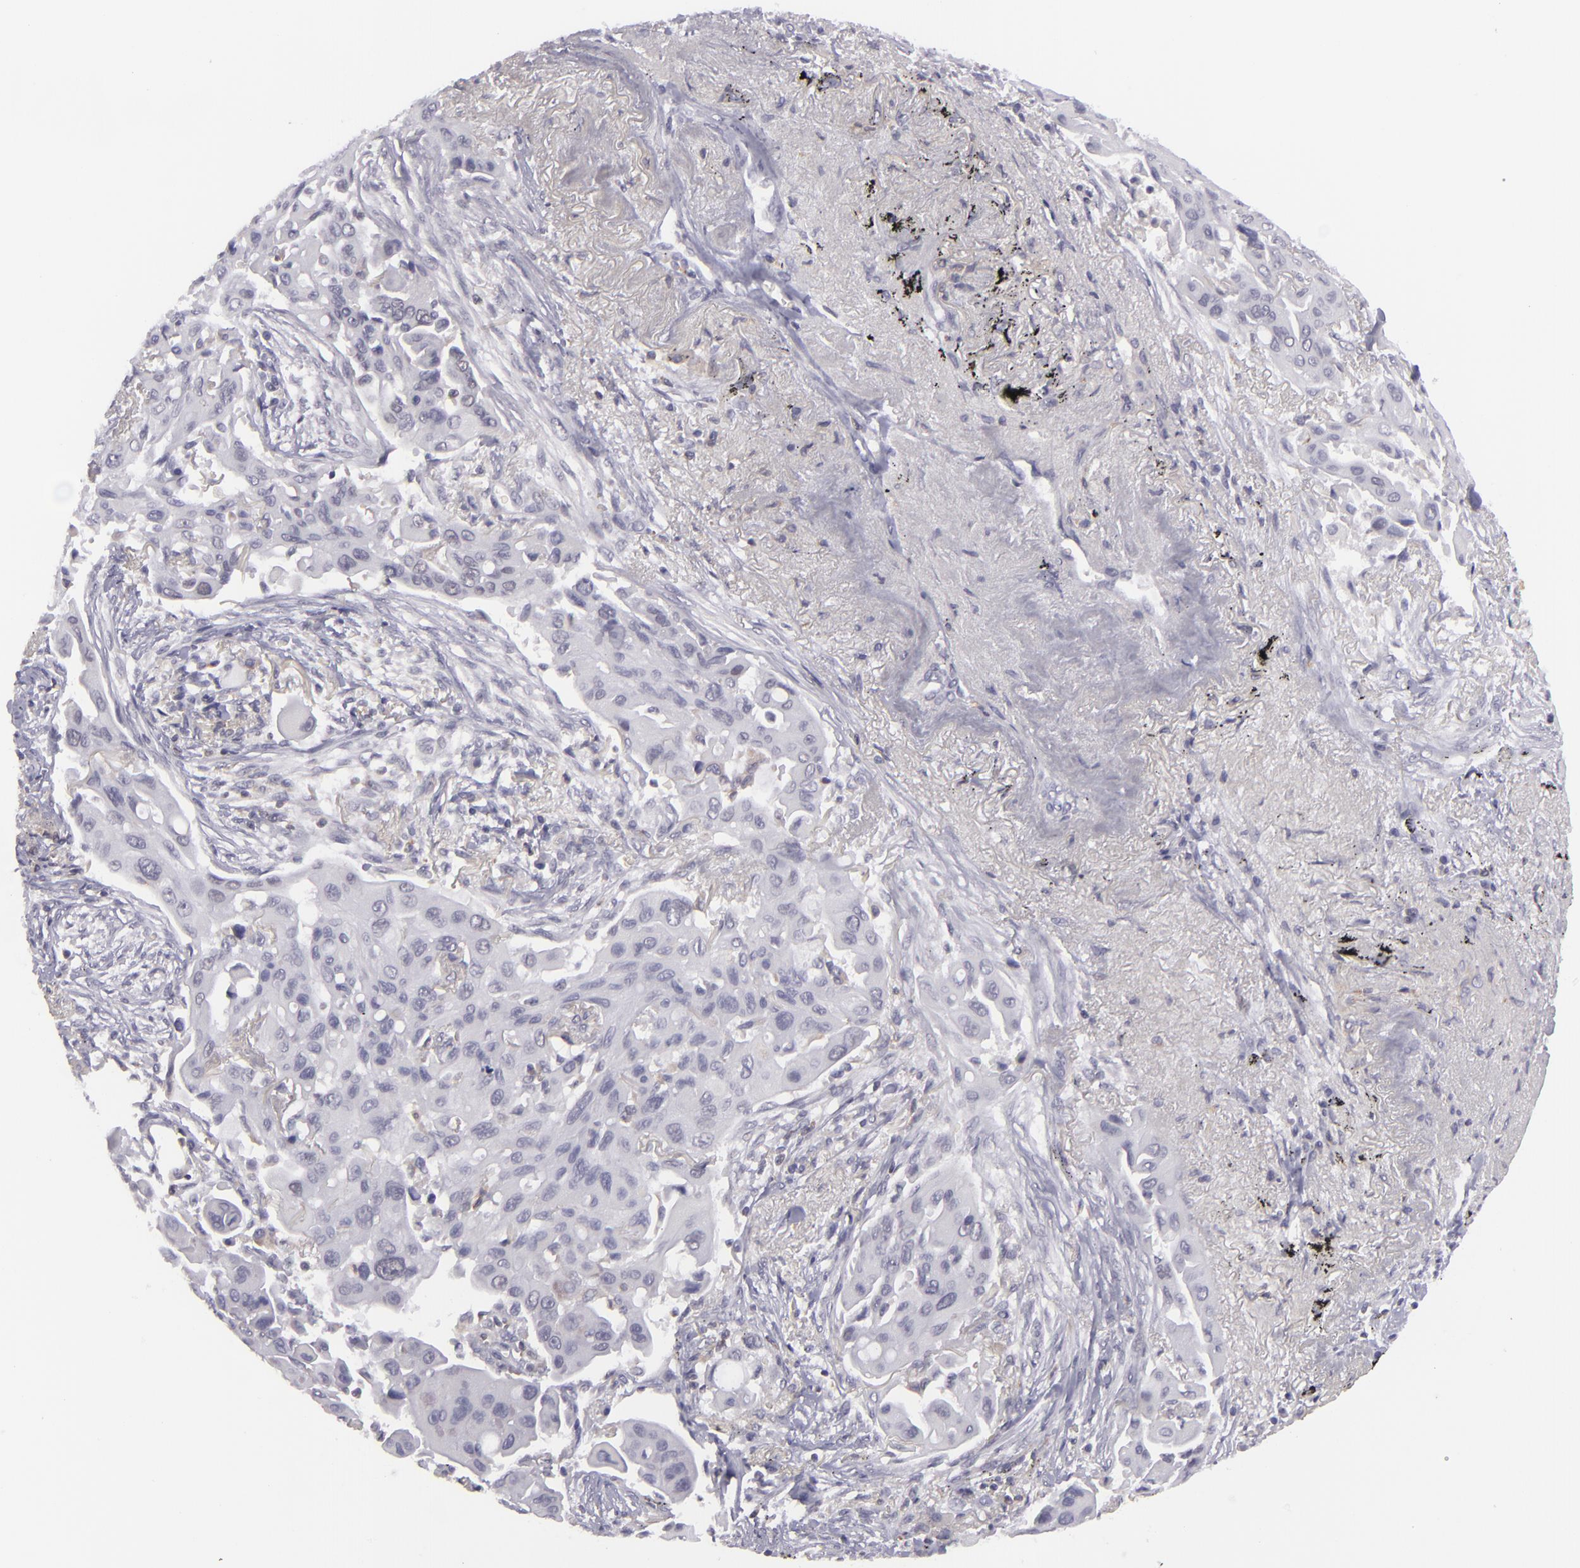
{"staining": {"intensity": "negative", "quantity": "none", "location": "none"}, "tissue": "lung cancer", "cell_type": "Tumor cells", "image_type": "cancer", "snomed": [{"axis": "morphology", "description": "Adenocarcinoma, NOS"}, {"axis": "topography", "description": "Lung"}], "caption": "Immunohistochemical staining of lung cancer reveals no significant staining in tumor cells.", "gene": "KCNAB2", "patient": {"sex": "male", "age": 68}}